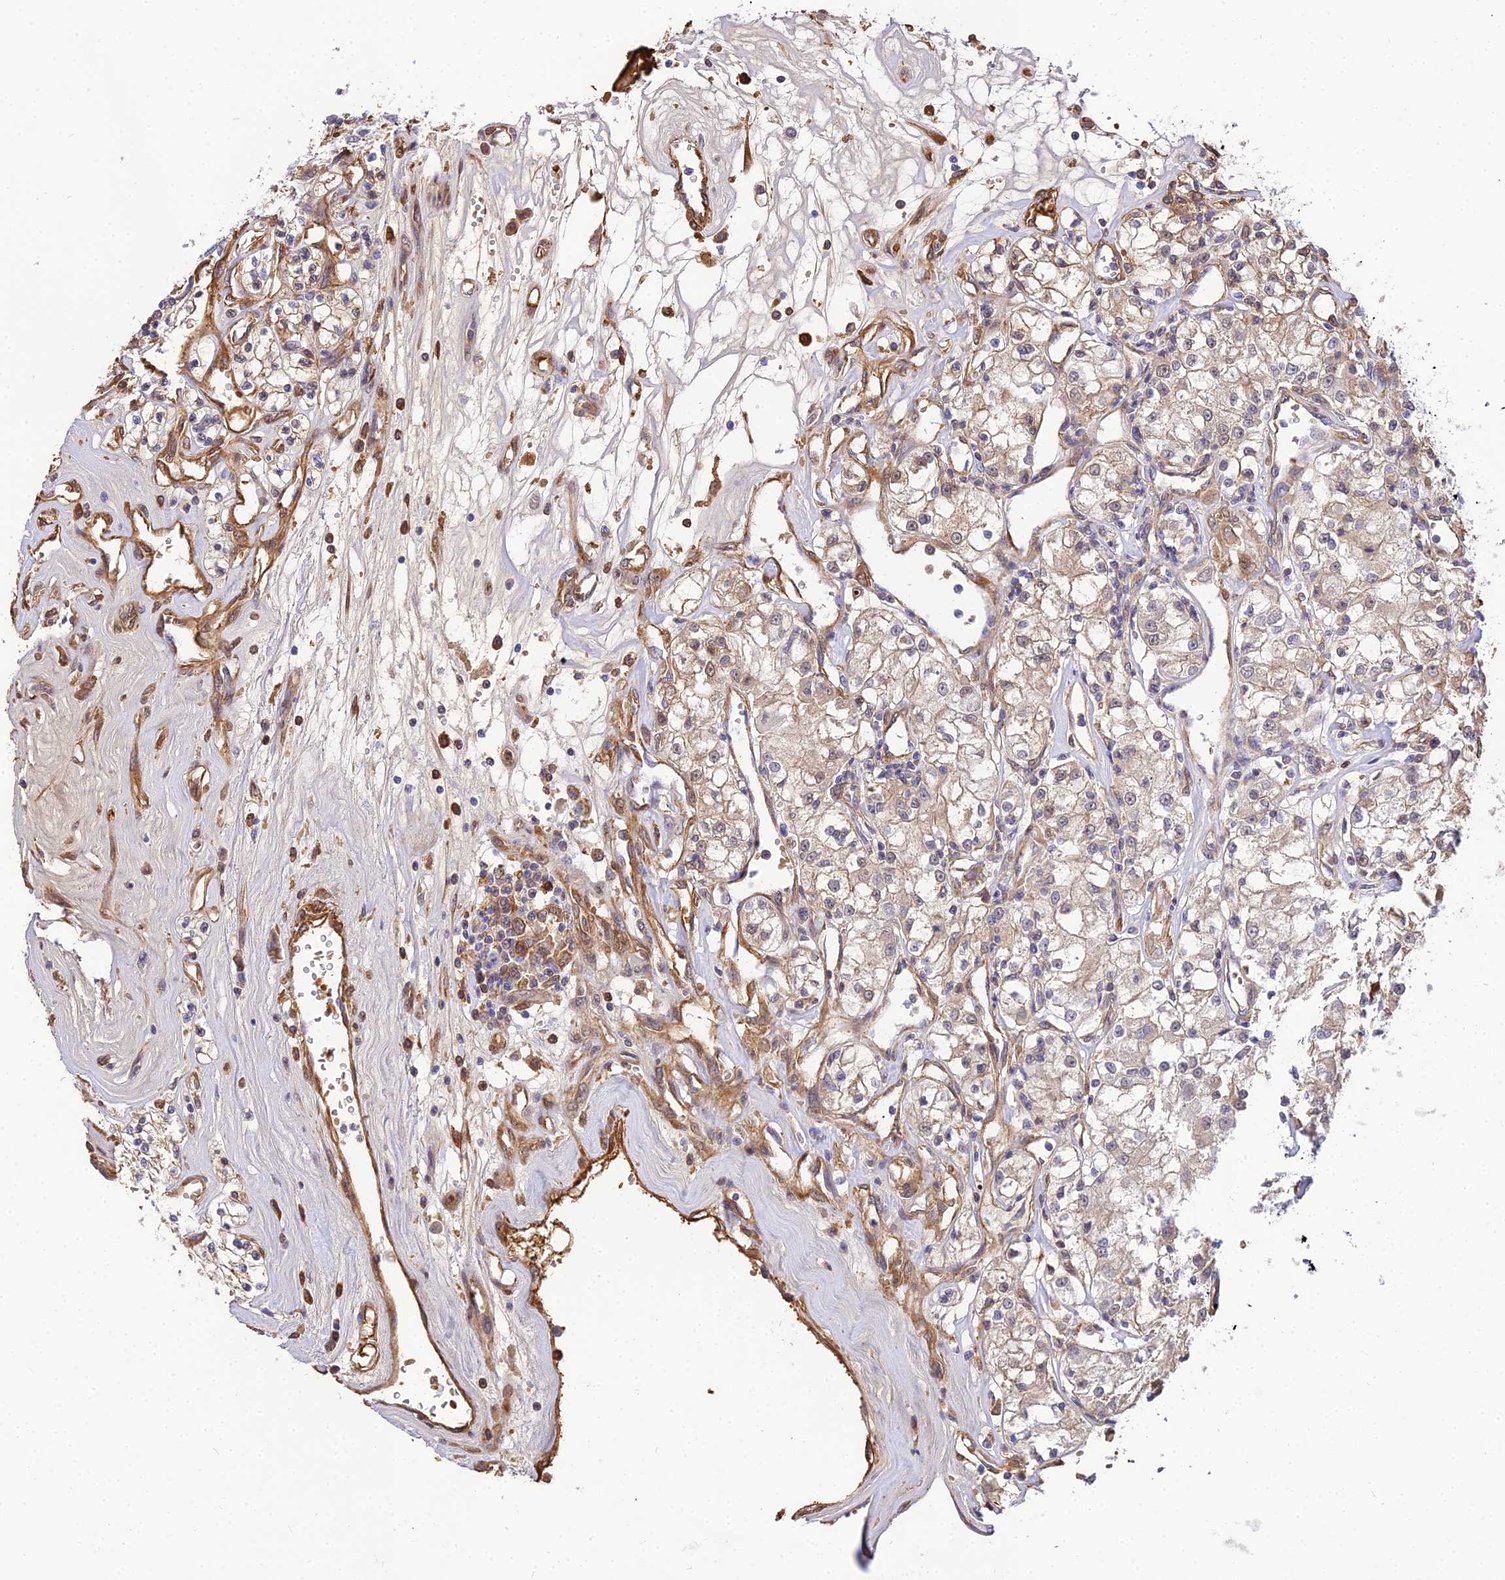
{"staining": {"intensity": "weak", "quantity": "25%-75%", "location": "cytoplasmic/membranous"}, "tissue": "renal cancer", "cell_type": "Tumor cells", "image_type": "cancer", "snomed": [{"axis": "morphology", "description": "Adenocarcinoma, NOS"}, {"axis": "topography", "description": "Kidney"}], "caption": "Tumor cells demonstrate low levels of weak cytoplasmic/membranous staining in approximately 25%-75% of cells in renal cancer (adenocarcinoma).", "gene": "BCL9", "patient": {"sex": "female", "age": 59}}